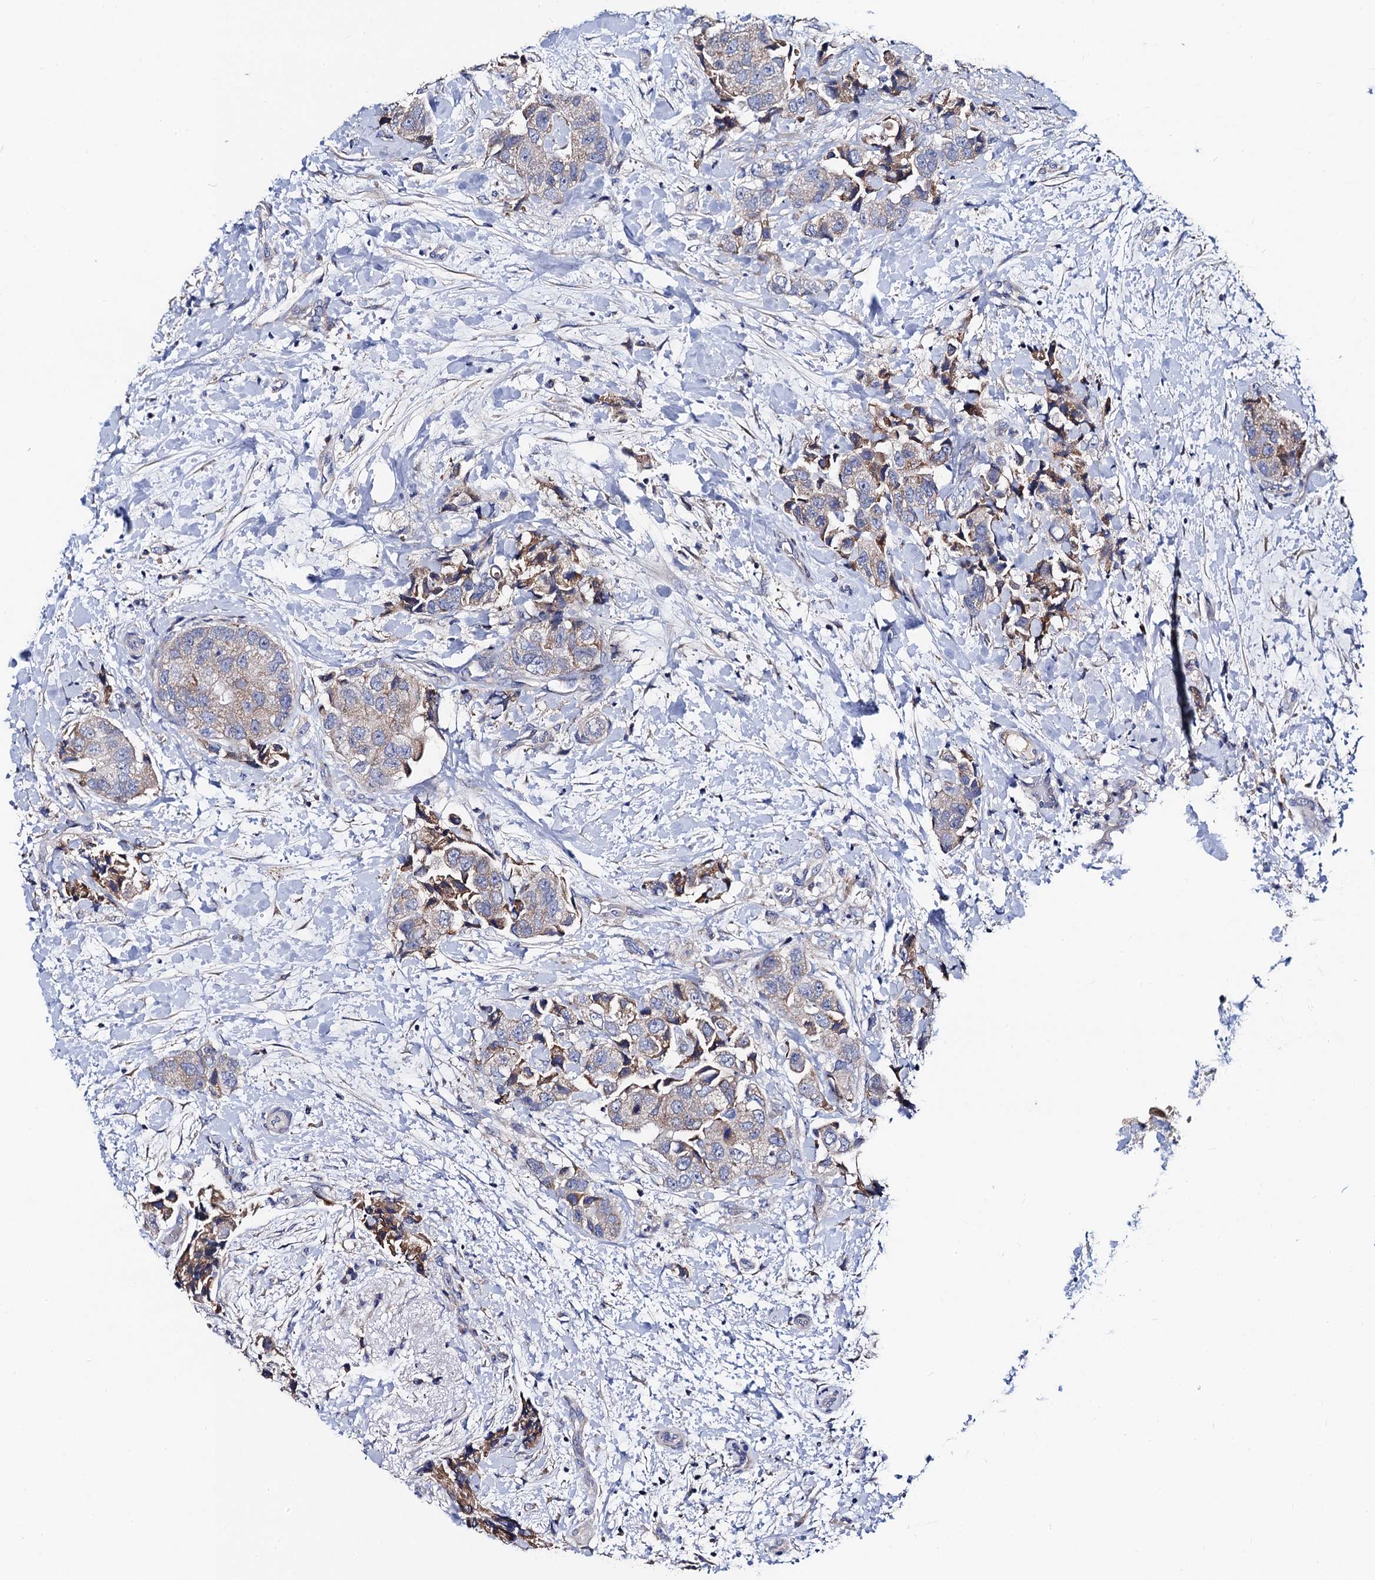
{"staining": {"intensity": "weak", "quantity": "<25%", "location": "cytoplasmic/membranous"}, "tissue": "breast cancer", "cell_type": "Tumor cells", "image_type": "cancer", "snomed": [{"axis": "morphology", "description": "Normal tissue, NOS"}, {"axis": "morphology", "description": "Duct carcinoma"}, {"axis": "topography", "description": "Breast"}], "caption": "Breast intraductal carcinoma stained for a protein using immunohistochemistry (IHC) exhibits no positivity tumor cells.", "gene": "FREM3", "patient": {"sex": "female", "age": 62}}